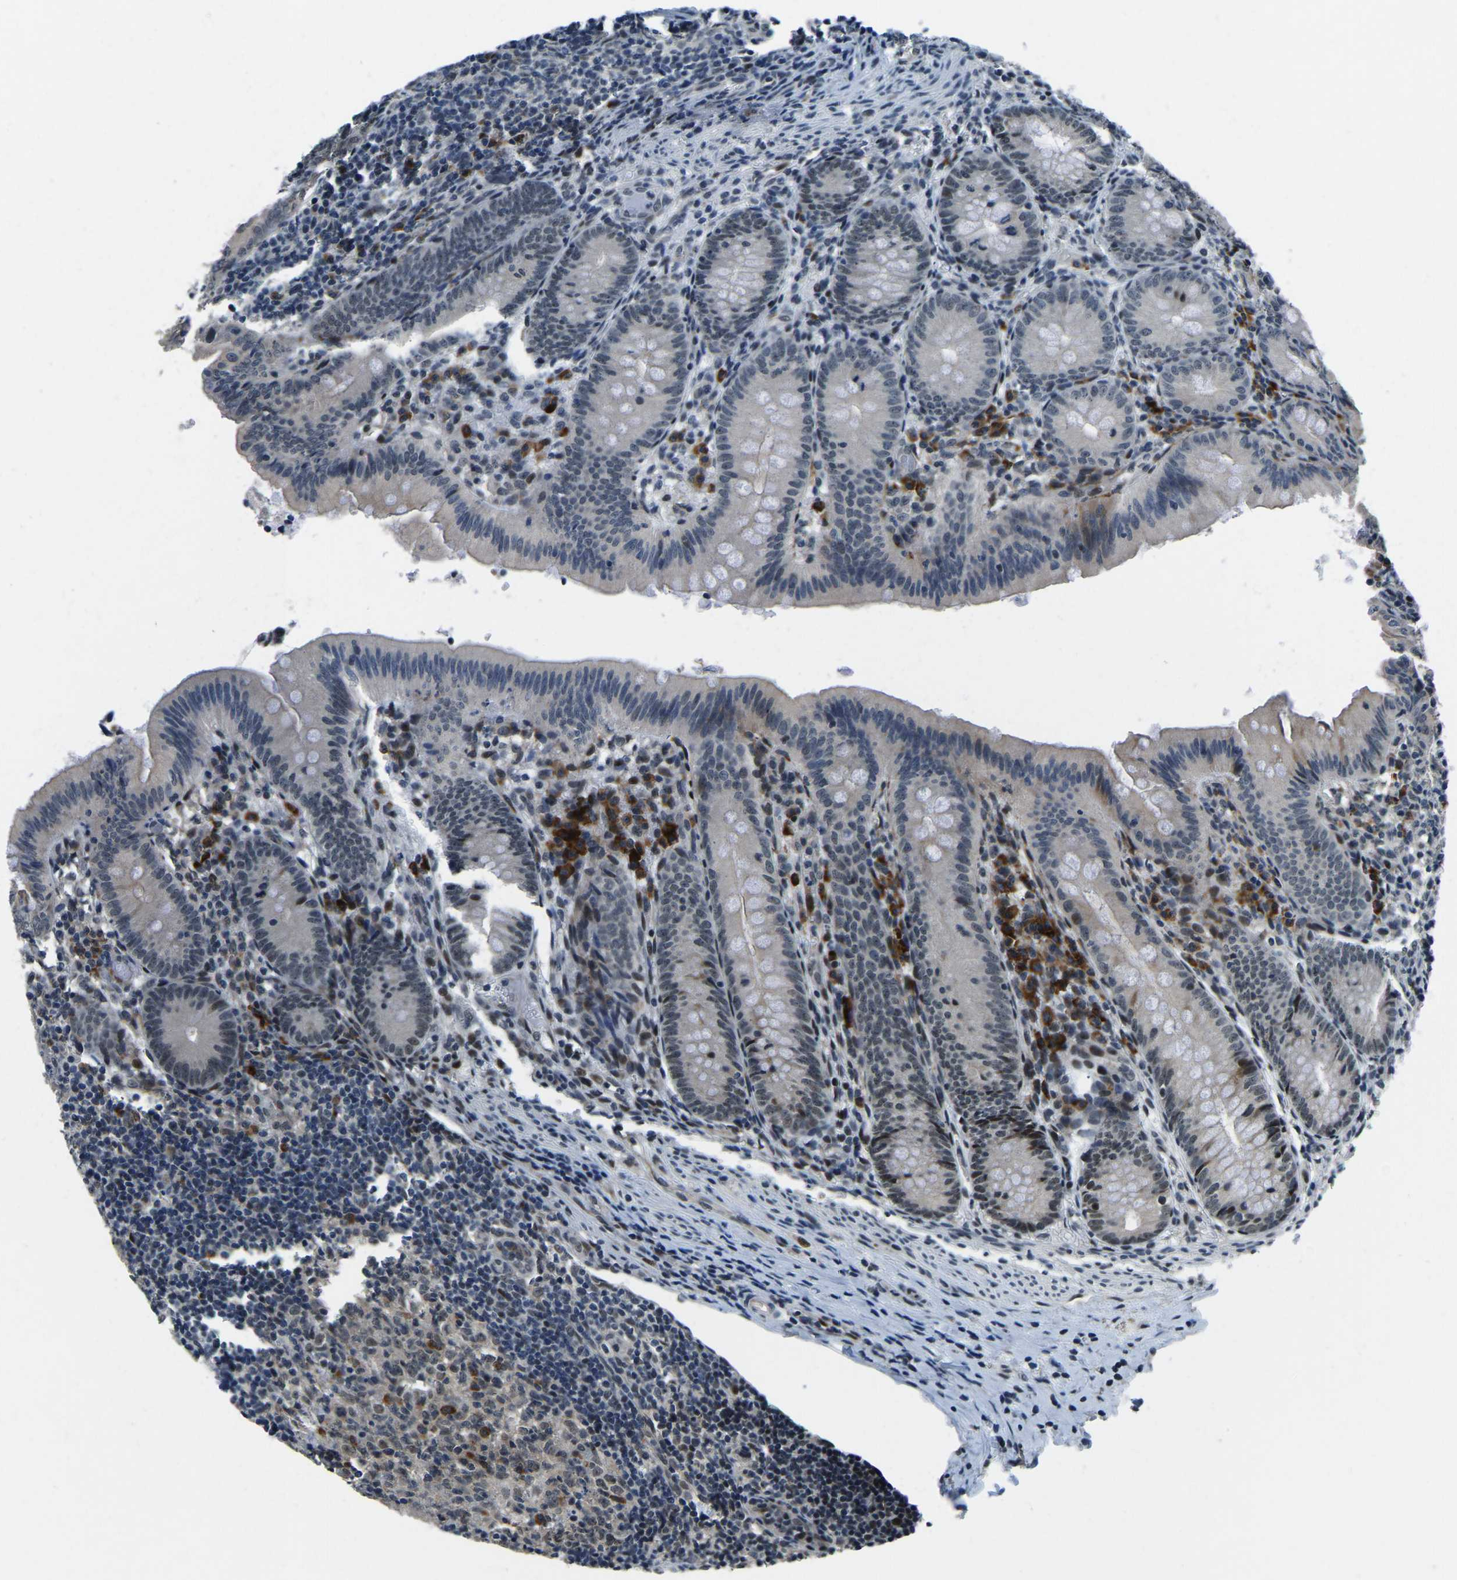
{"staining": {"intensity": "moderate", "quantity": "<25%", "location": "cytoplasmic/membranous,nuclear"}, "tissue": "appendix", "cell_type": "Glandular cells", "image_type": "normal", "snomed": [{"axis": "morphology", "description": "Normal tissue, NOS"}, {"axis": "topography", "description": "Appendix"}], "caption": "This histopathology image exhibits immunohistochemistry (IHC) staining of normal human appendix, with low moderate cytoplasmic/membranous,nuclear positivity in about <25% of glandular cells.", "gene": "ING2", "patient": {"sex": "male", "age": 1}}